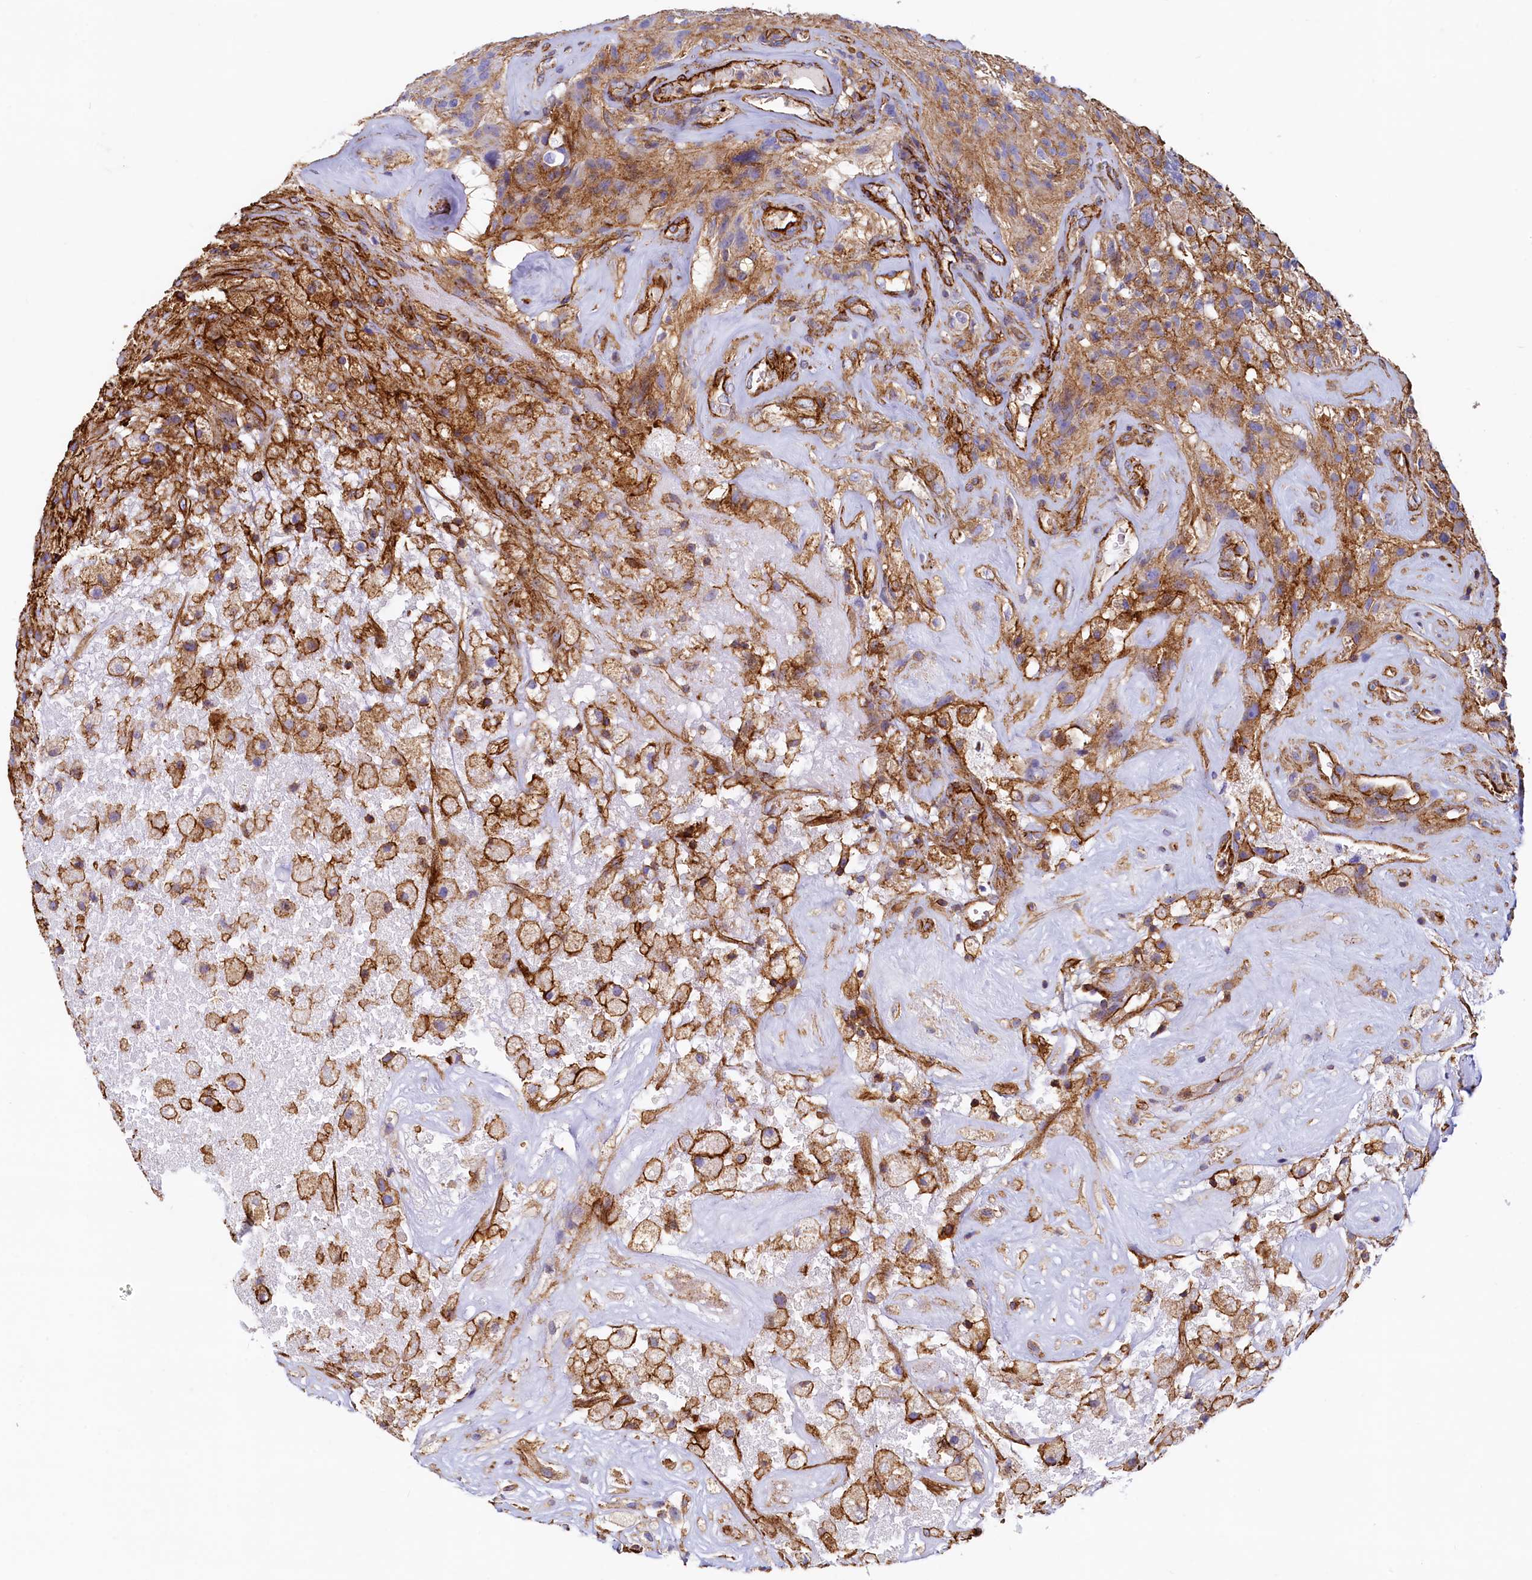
{"staining": {"intensity": "moderate", "quantity": "25%-75%", "location": "cytoplasmic/membranous"}, "tissue": "glioma", "cell_type": "Tumor cells", "image_type": "cancer", "snomed": [{"axis": "morphology", "description": "Glioma, malignant, High grade"}, {"axis": "topography", "description": "Brain"}], "caption": "A micrograph of malignant glioma (high-grade) stained for a protein exhibits moderate cytoplasmic/membranous brown staining in tumor cells.", "gene": "THBS1", "patient": {"sex": "male", "age": 69}}